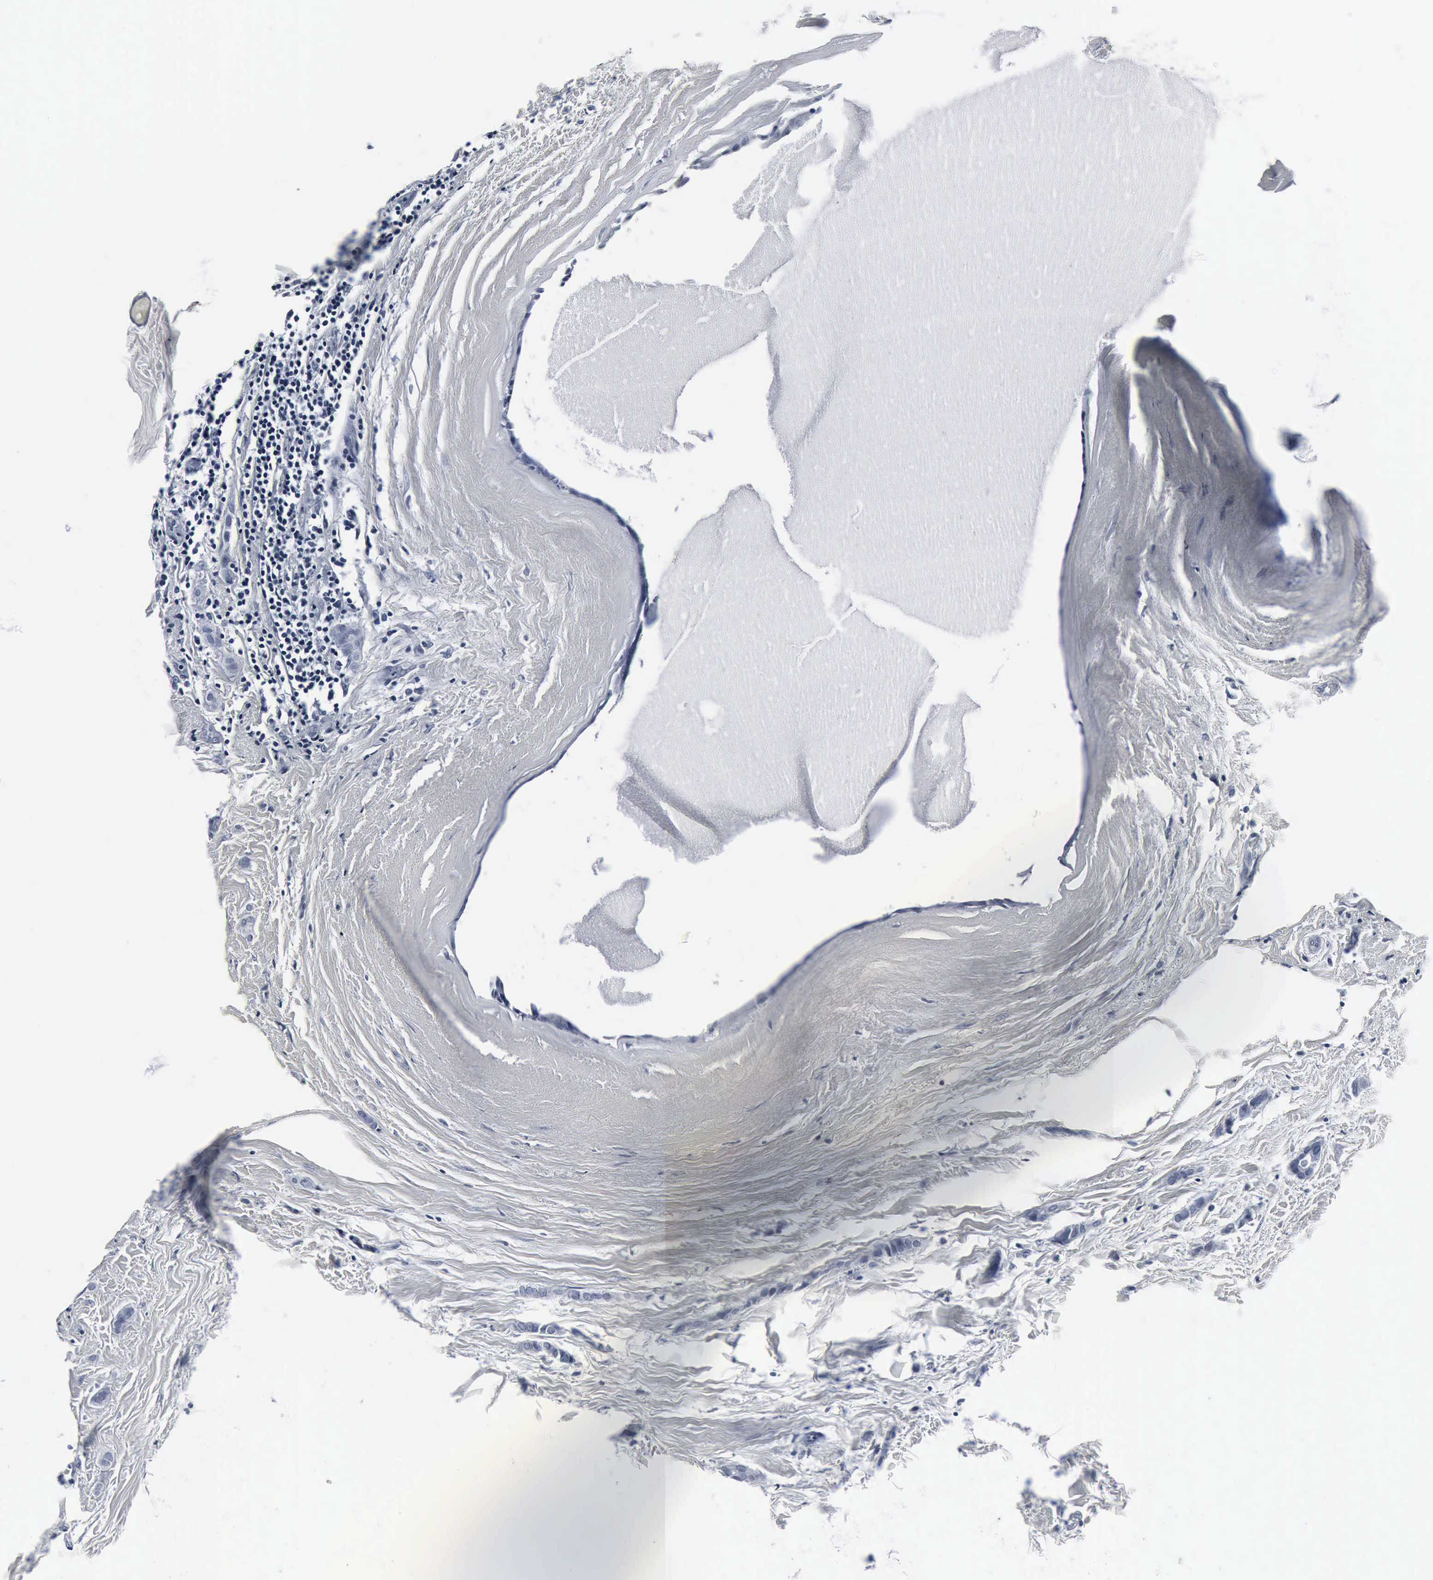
{"staining": {"intensity": "negative", "quantity": "none", "location": "none"}, "tissue": "breast cancer", "cell_type": "Tumor cells", "image_type": "cancer", "snomed": [{"axis": "morphology", "description": "Duct carcinoma"}, {"axis": "topography", "description": "Breast"}], "caption": "This is an IHC histopathology image of infiltrating ductal carcinoma (breast). There is no staining in tumor cells.", "gene": "SNAP25", "patient": {"sex": "female", "age": 54}}